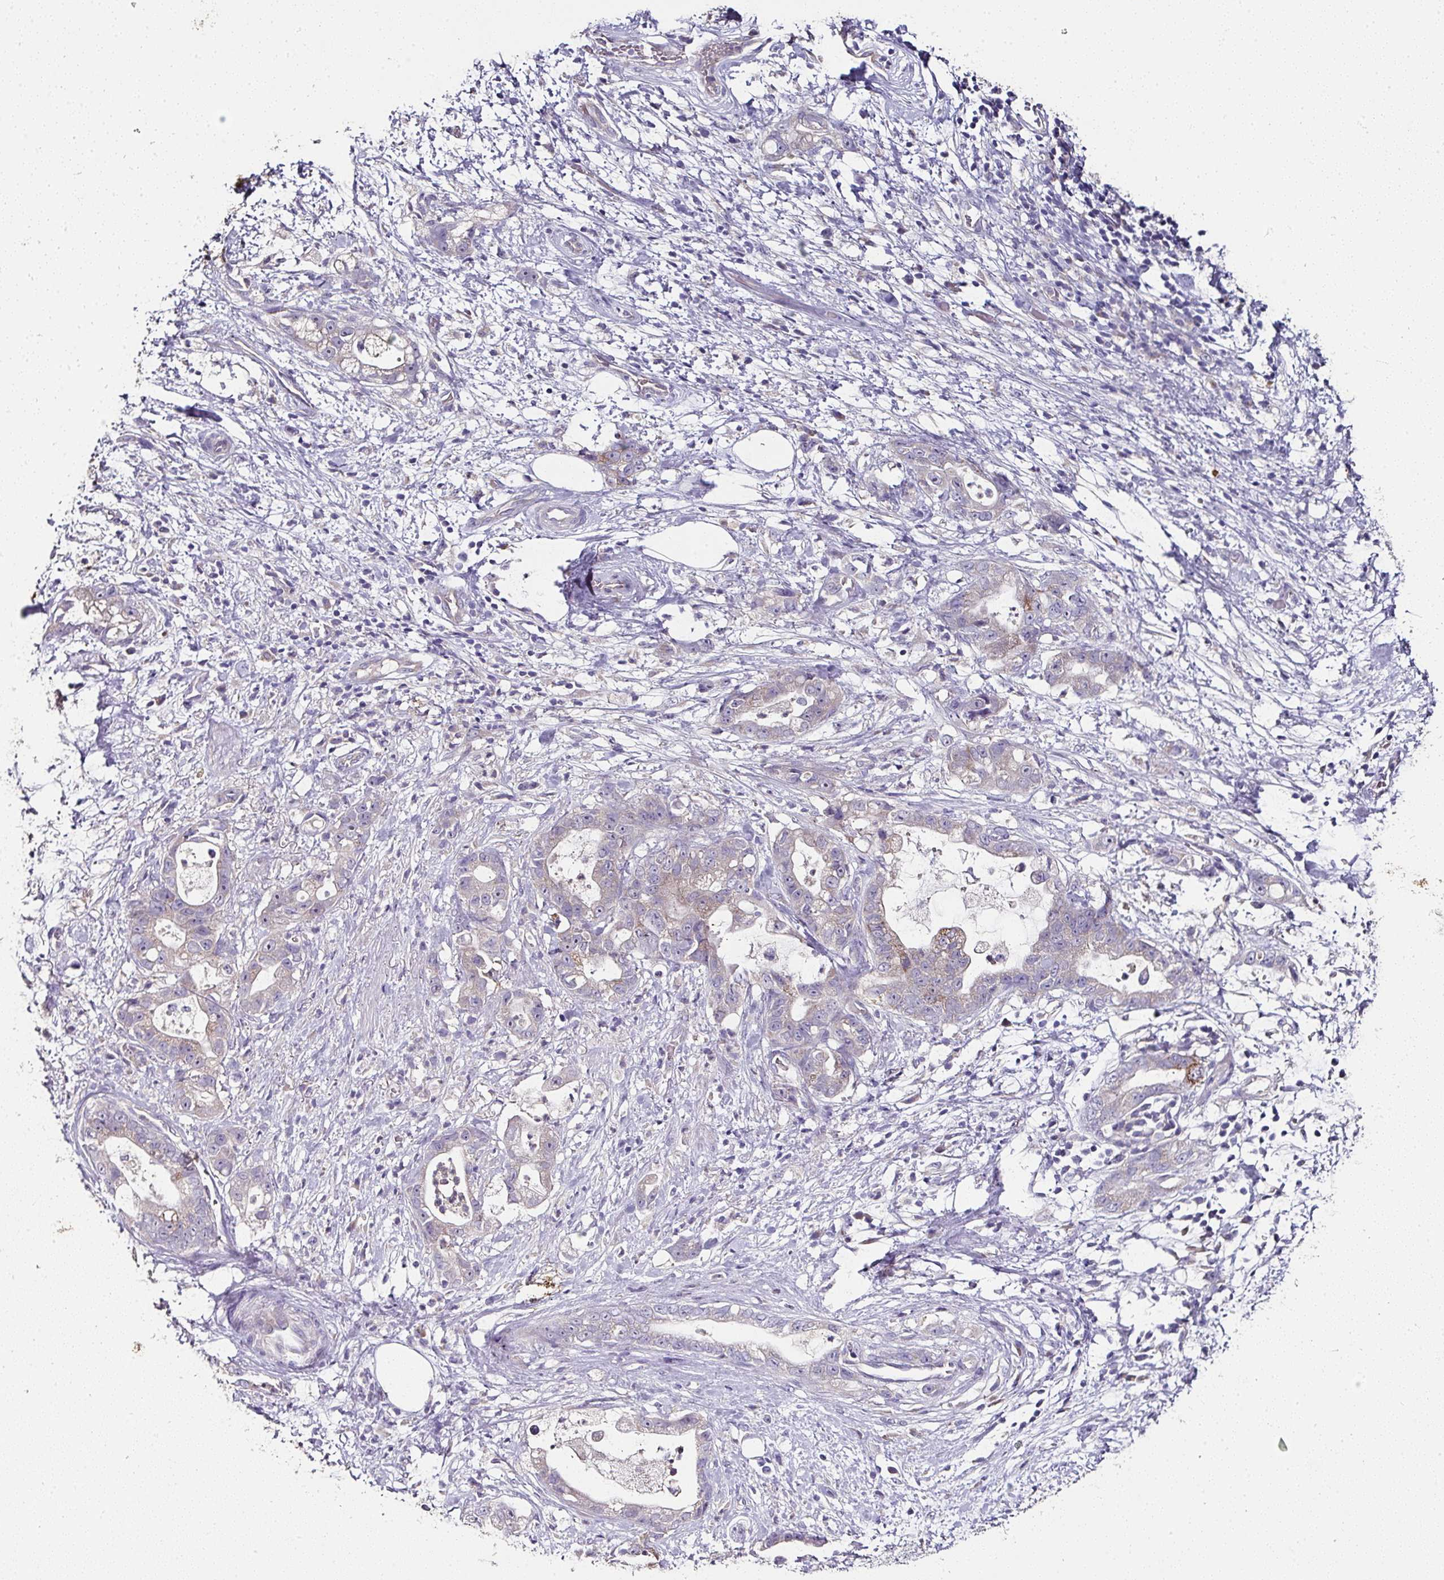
{"staining": {"intensity": "weak", "quantity": "<25%", "location": "cytoplasmic/membranous"}, "tissue": "stomach cancer", "cell_type": "Tumor cells", "image_type": "cancer", "snomed": [{"axis": "morphology", "description": "Adenocarcinoma, NOS"}, {"axis": "topography", "description": "Stomach"}], "caption": "A photomicrograph of human stomach cancer is negative for staining in tumor cells.", "gene": "SKIC2", "patient": {"sex": "male", "age": 55}}